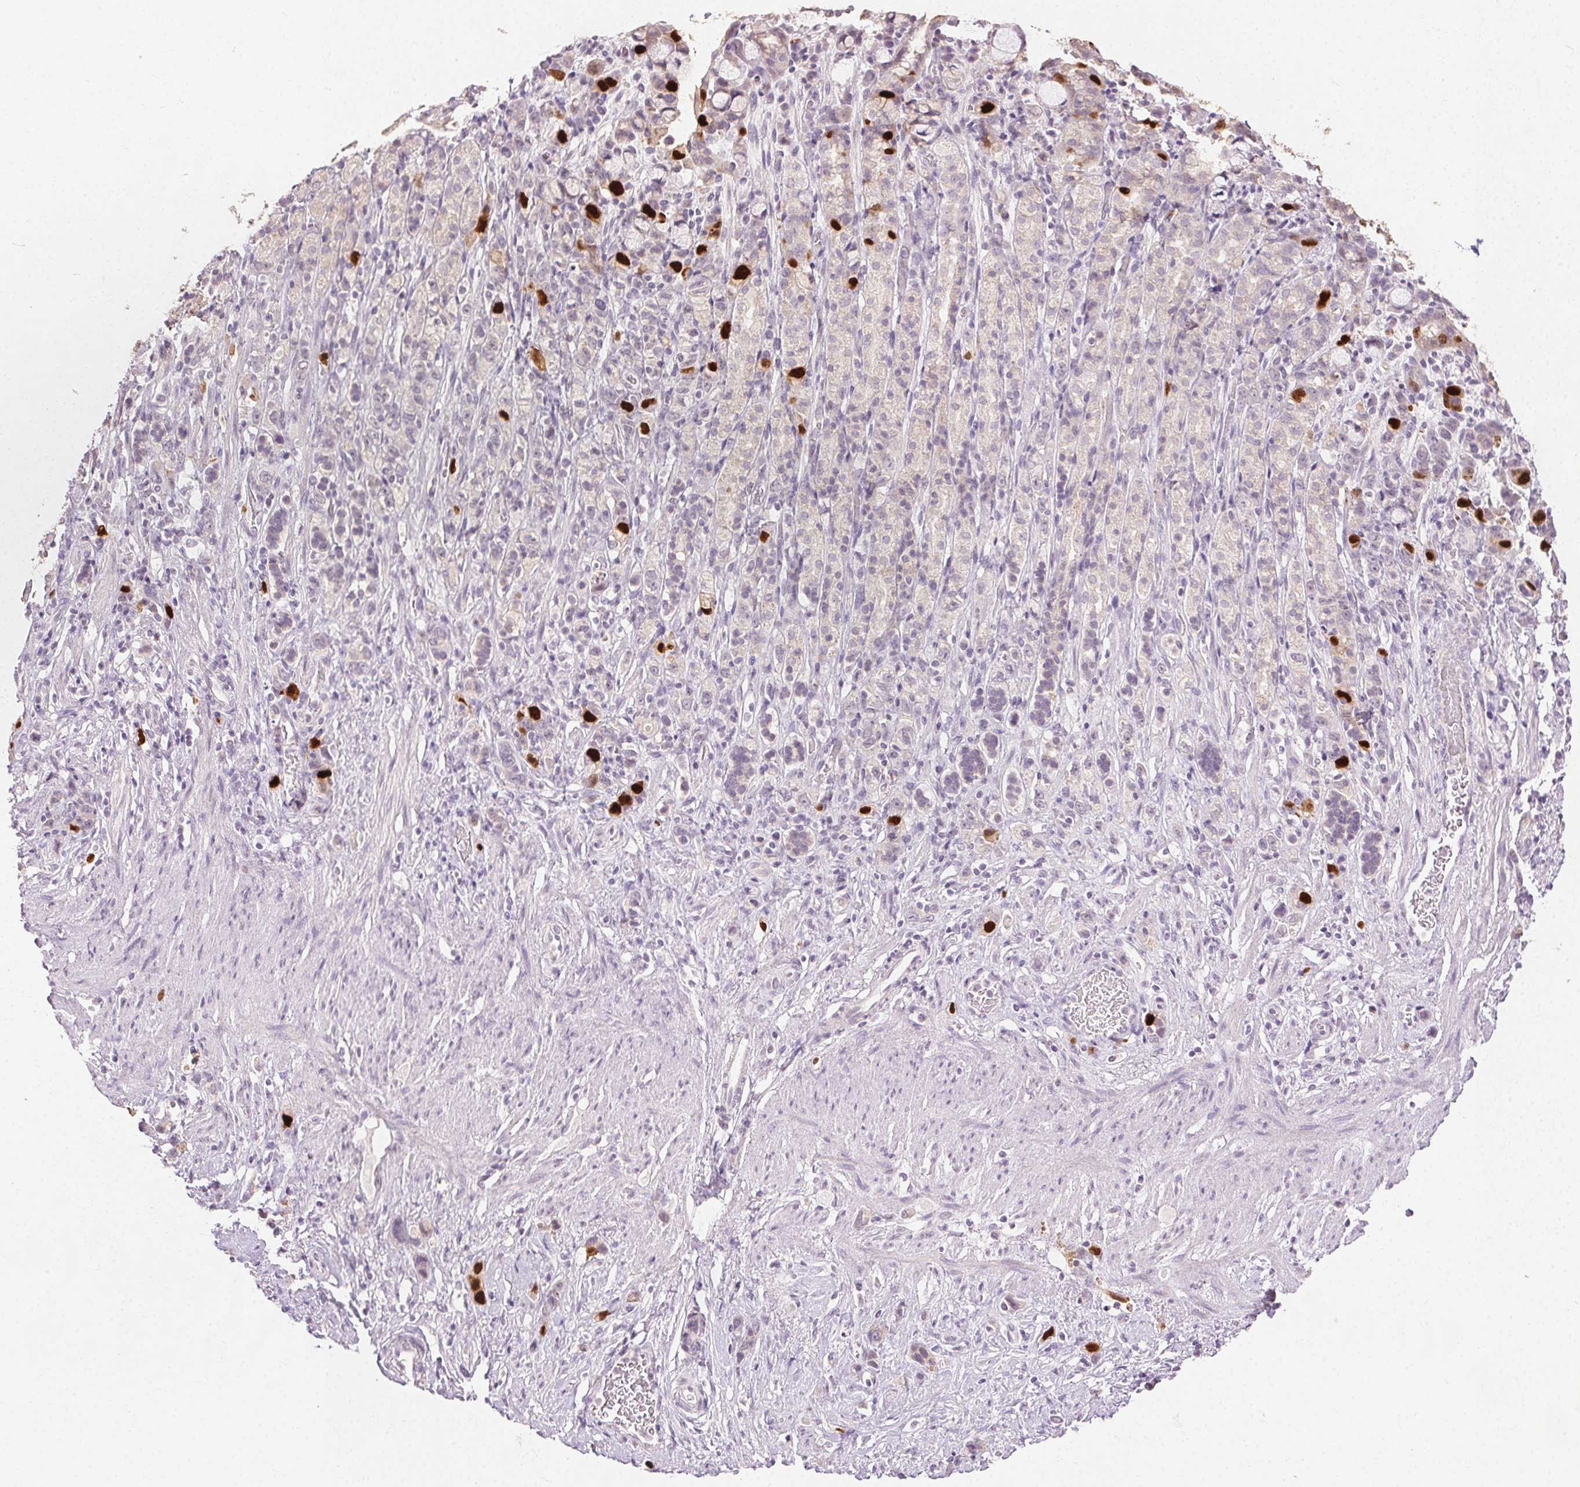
{"staining": {"intensity": "strong", "quantity": "<25%", "location": "nuclear"}, "tissue": "stomach cancer", "cell_type": "Tumor cells", "image_type": "cancer", "snomed": [{"axis": "morphology", "description": "Adenocarcinoma, NOS"}, {"axis": "topography", "description": "Stomach"}], "caption": "The micrograph exhibits a brown stain indicating the presence of a protein in the nuclear of tumor cells in stomach cancer (adenocarcinoma).", "gene": "ANLN", "patient": {"sex": "female", "age": 65}}